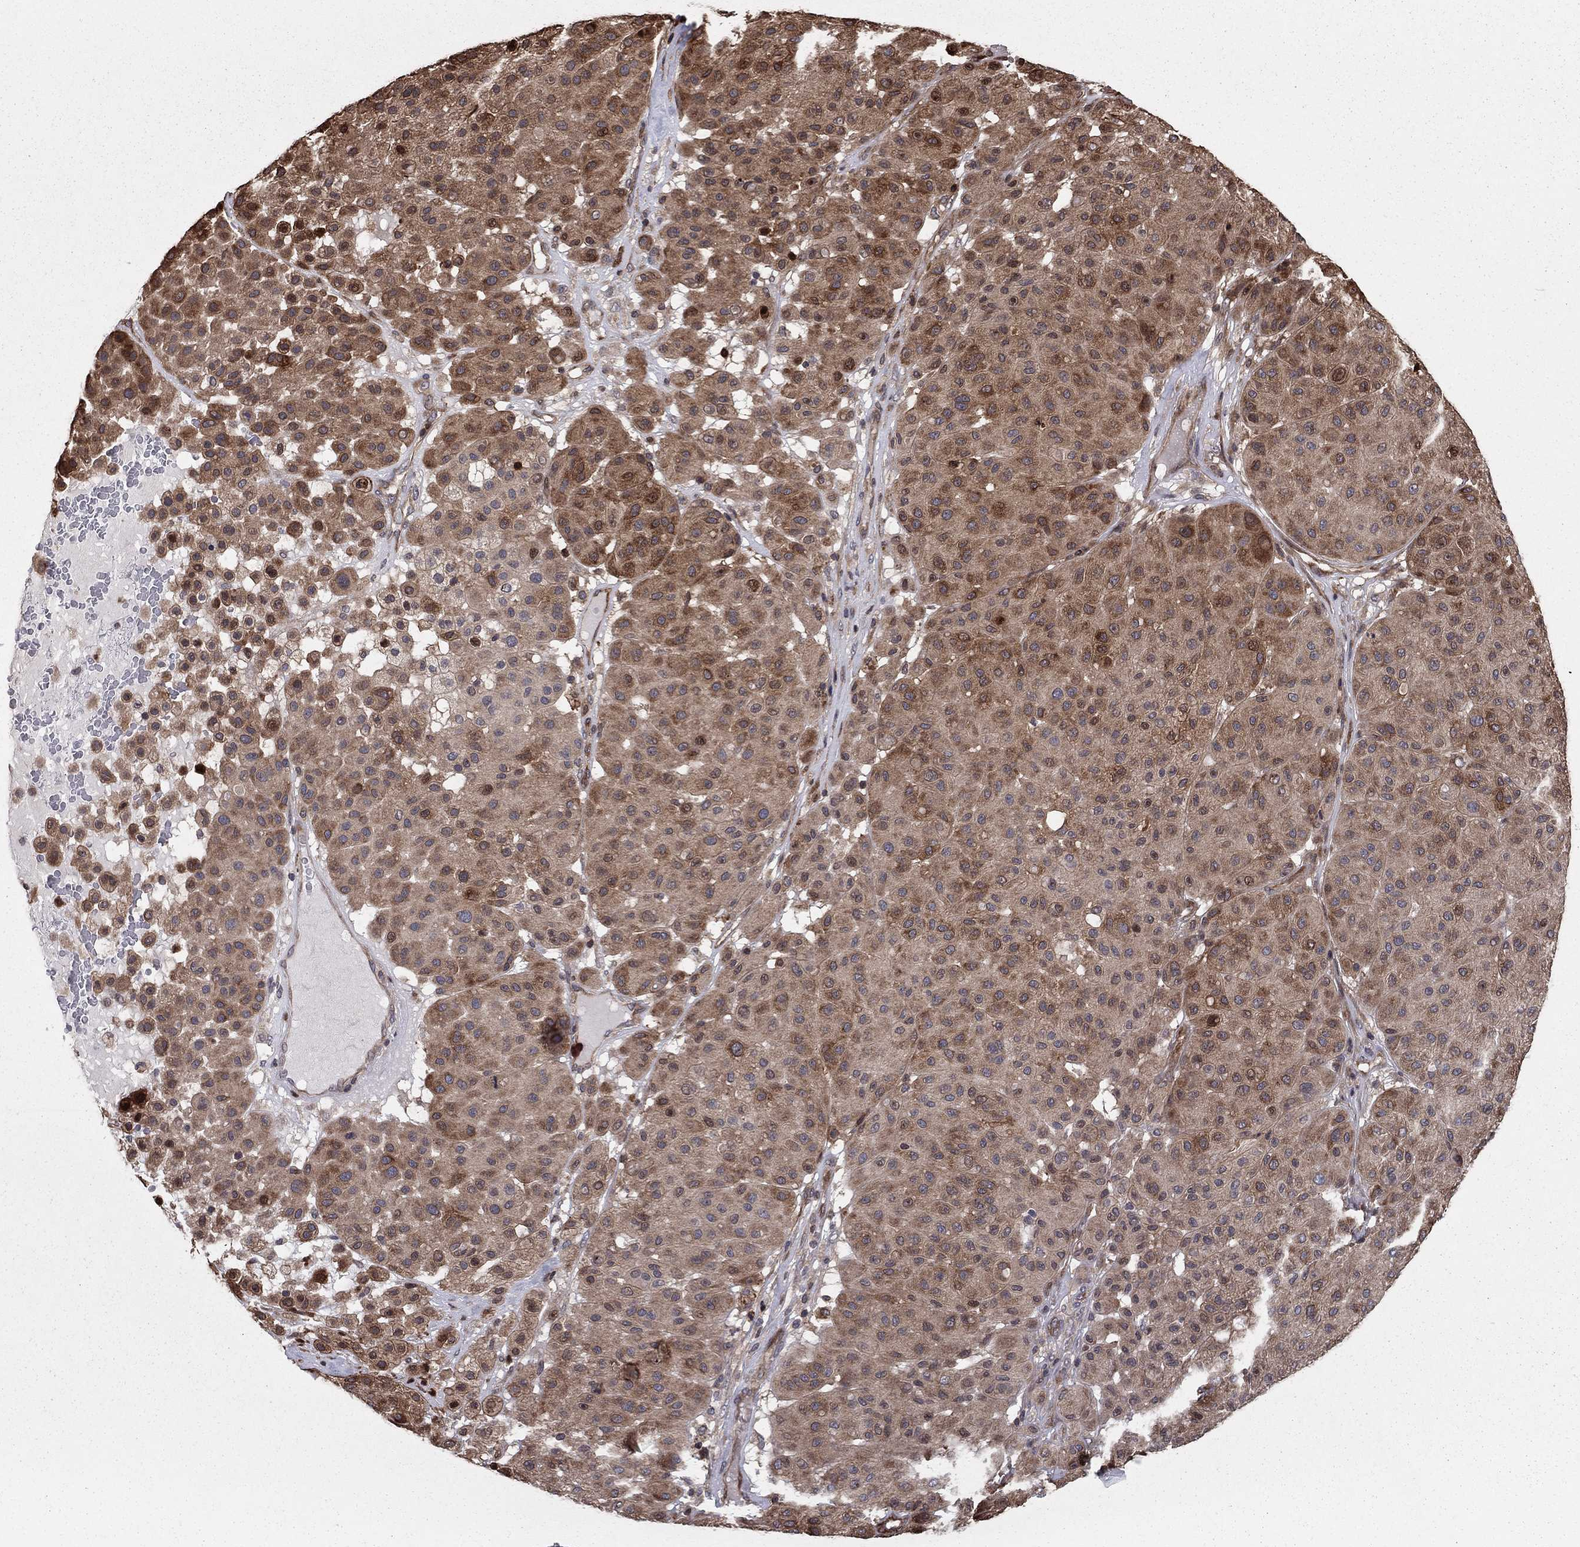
{"staining": {"intensity": "moderate", "quantity": "<25%", "location": "cytoplasmic/membranous"}, "tissue": "melanoma", "cell_type": "Tumor cells", "image_type": "cancer", "snomed": [{"axis": "morphology", "description": "Malignant melanoma, Metastatic site"}, {"axis": "topography", "description": "Smooth muscle"}], "caption": "High-power microscopy captured an immunohistochemistry micrograph of melanoma, revealing moderate cytoplasmic/membranous positivity in about <25% of tumor cells.", "gene": "GYG1", "patient": {"sex": "male", "age": 41}}